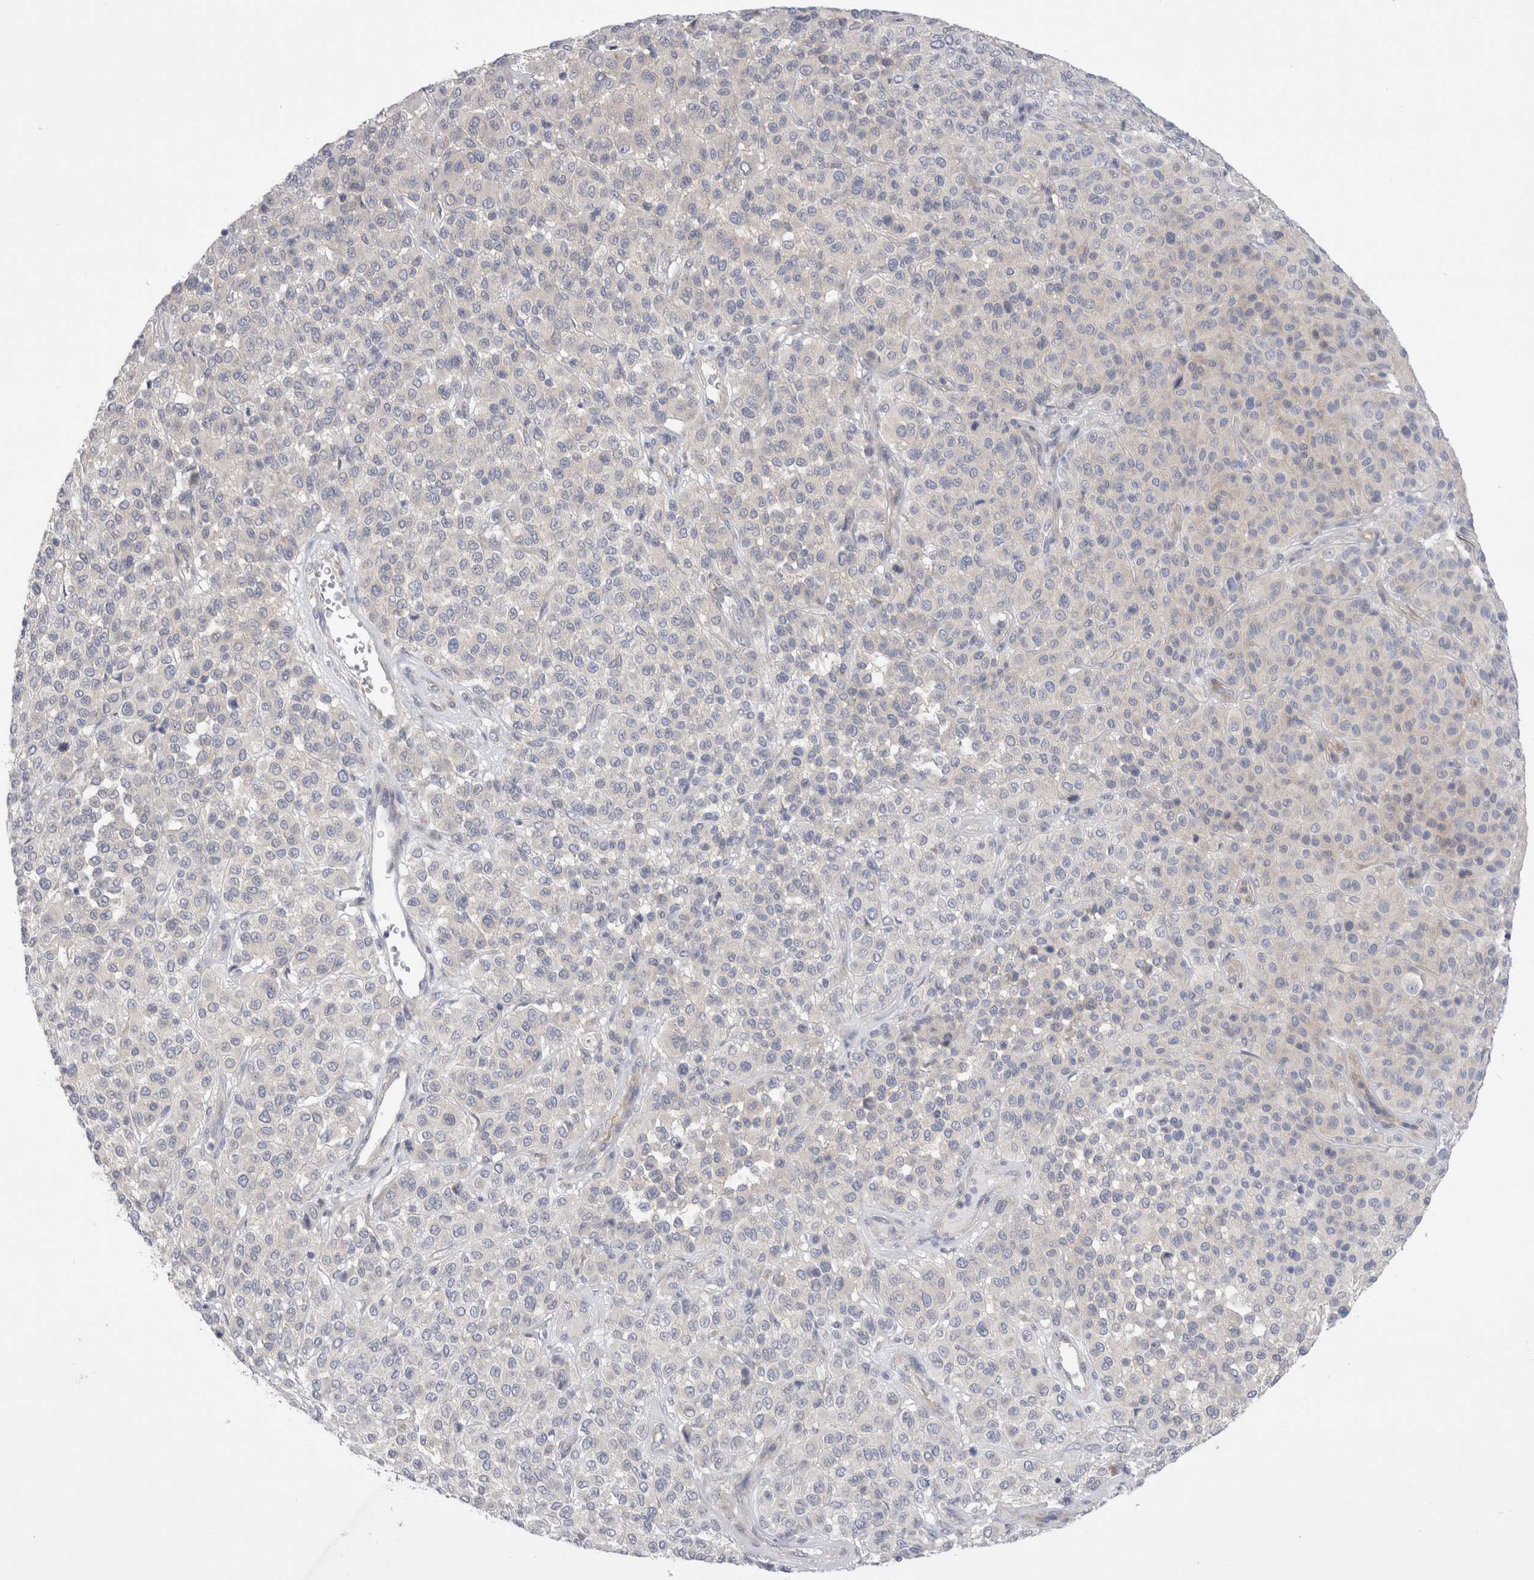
{"staining": {"intensity": "negative", "quantity": "none", "location": "none"}, "tissue": "melanoma", "cell_type": "Tumor cells", "image_type": "cancer", "snomed": [{"axis": "morphology", "description": "Malignant melanoma, Metastatic site"}, {"axis": "topography", "description": "Pancreas"}], "caption": "IHC of human melanoma exhibits no expression in tumor cells.", "gene": "RBM12B", "patient": {"sex": "female", "age": 30}}